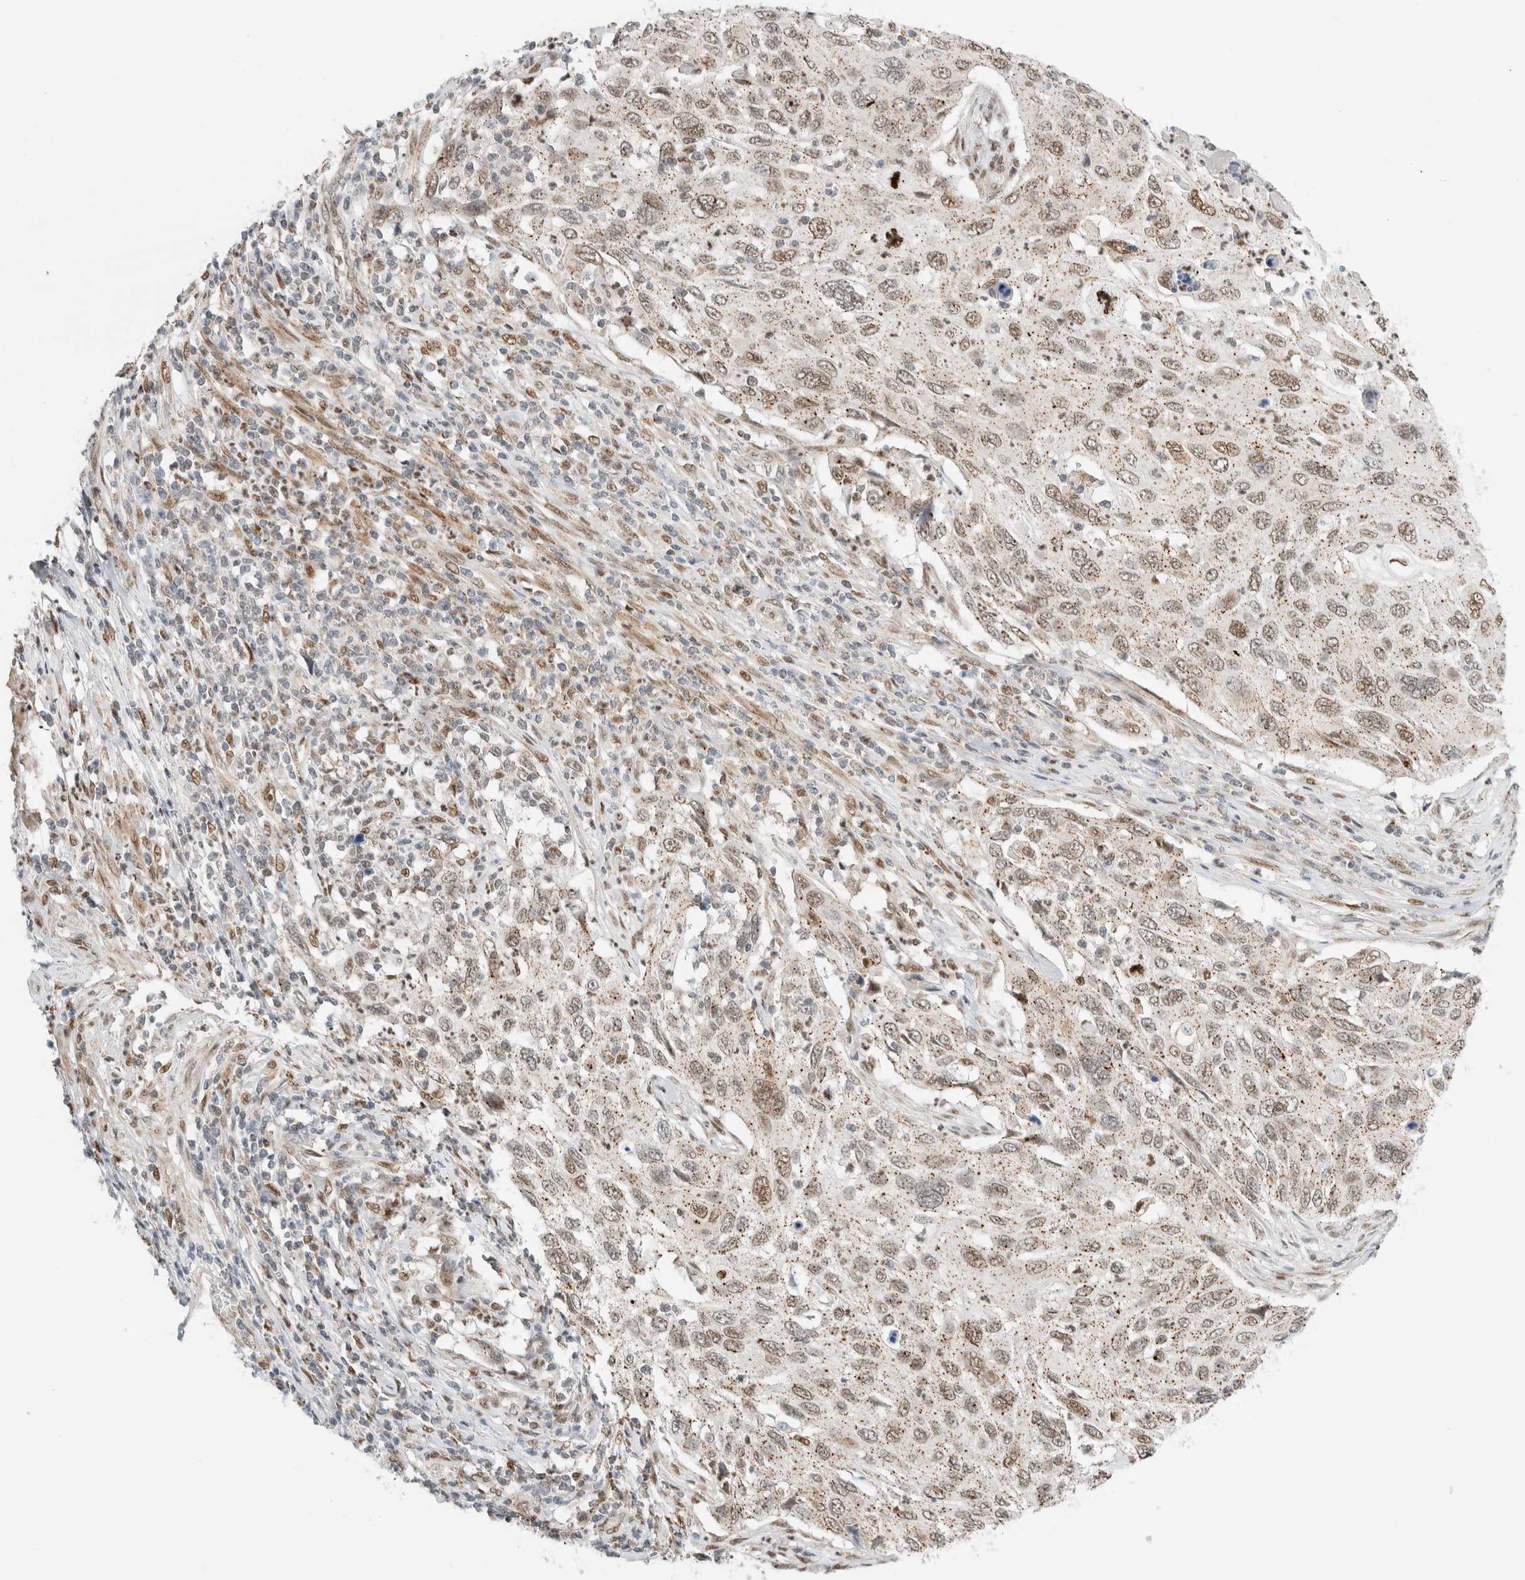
{"staining": {"intensity": "weak", "quantity": ">75%", "location": "cytoplasmic/membranous,nuclear"}, "tissue": "cervical cancer", "cell_type": "Tumor cells", "image_type": "cancer", "snomed": [{"axis": "morphology", "description": "Squamous cell carcinoma, NOS"}, {"axis": "topography", "description": "Cervix"}], "caption": "The image exhibits a brown stain indicating the presence of a protein in the cytoplasmic/membranous and nuclear of tumor cells in cervical cancer (squamous cell carcinoma). Ihc stains the protein of interest in brown and the nuclei are stained blue.", "gene": "TFE3", "patient": {"sex": "female", "age": 70}}